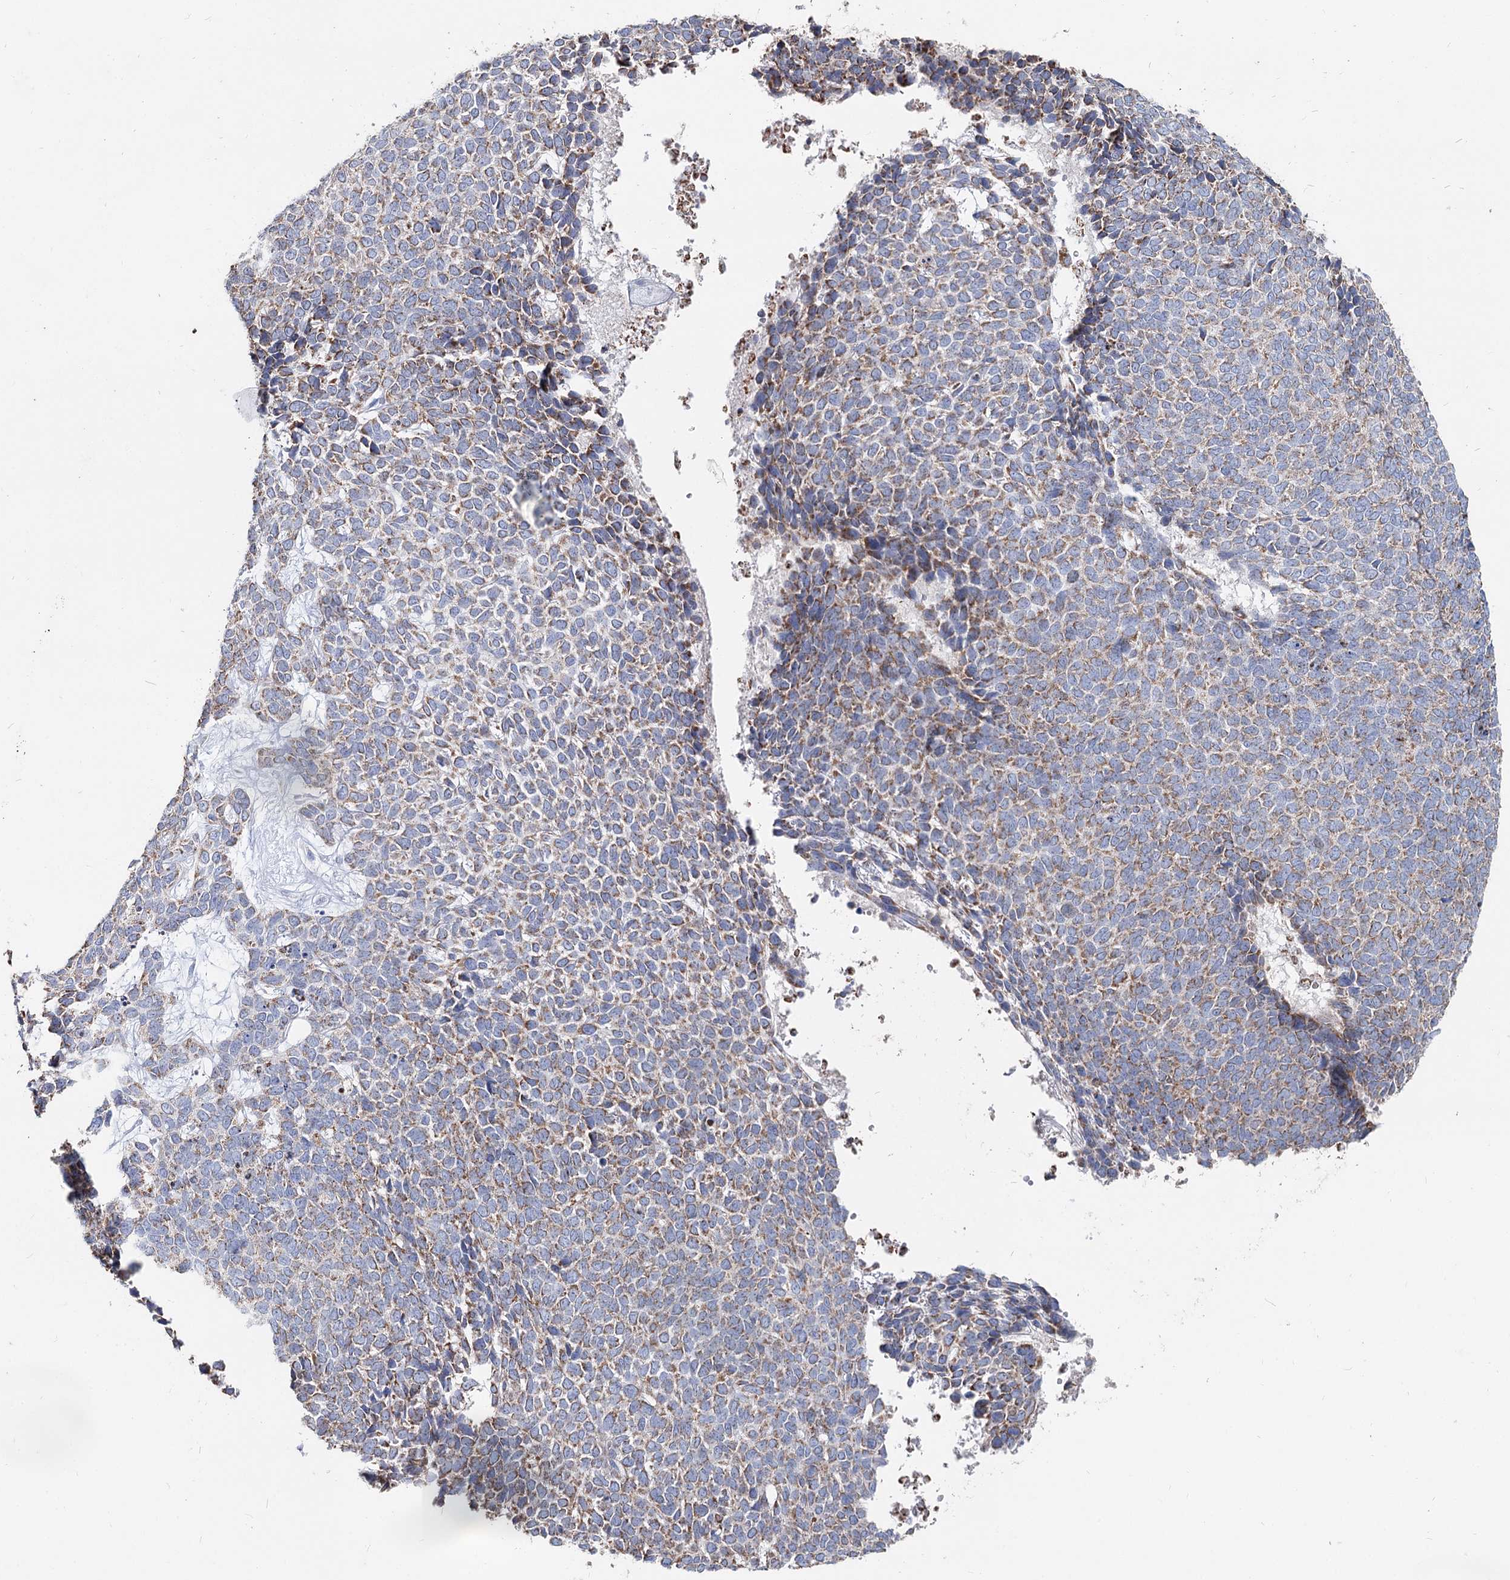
{"staining": {"intensity": "weak", "quantity": ">75%", "location": "cytoplasmic/membranous"}, "tissue": "skin cancer", "cell_type": "Tumor cells", "image_type": "cancer", "snomed": [{"axis": "morphology", "description": "Basal cell carcinoma"}, {"axis": "topography", "description": "Skin"}], "caption": "An image showing weak cytoplasmic/membranous staining in approximately >75% of tumor cells in skin basal cell carcinoma, as visualized by brown immunohistochemical staining.", "gene": "MCCC2", "patient": {"sex": "female", "age": 84}}